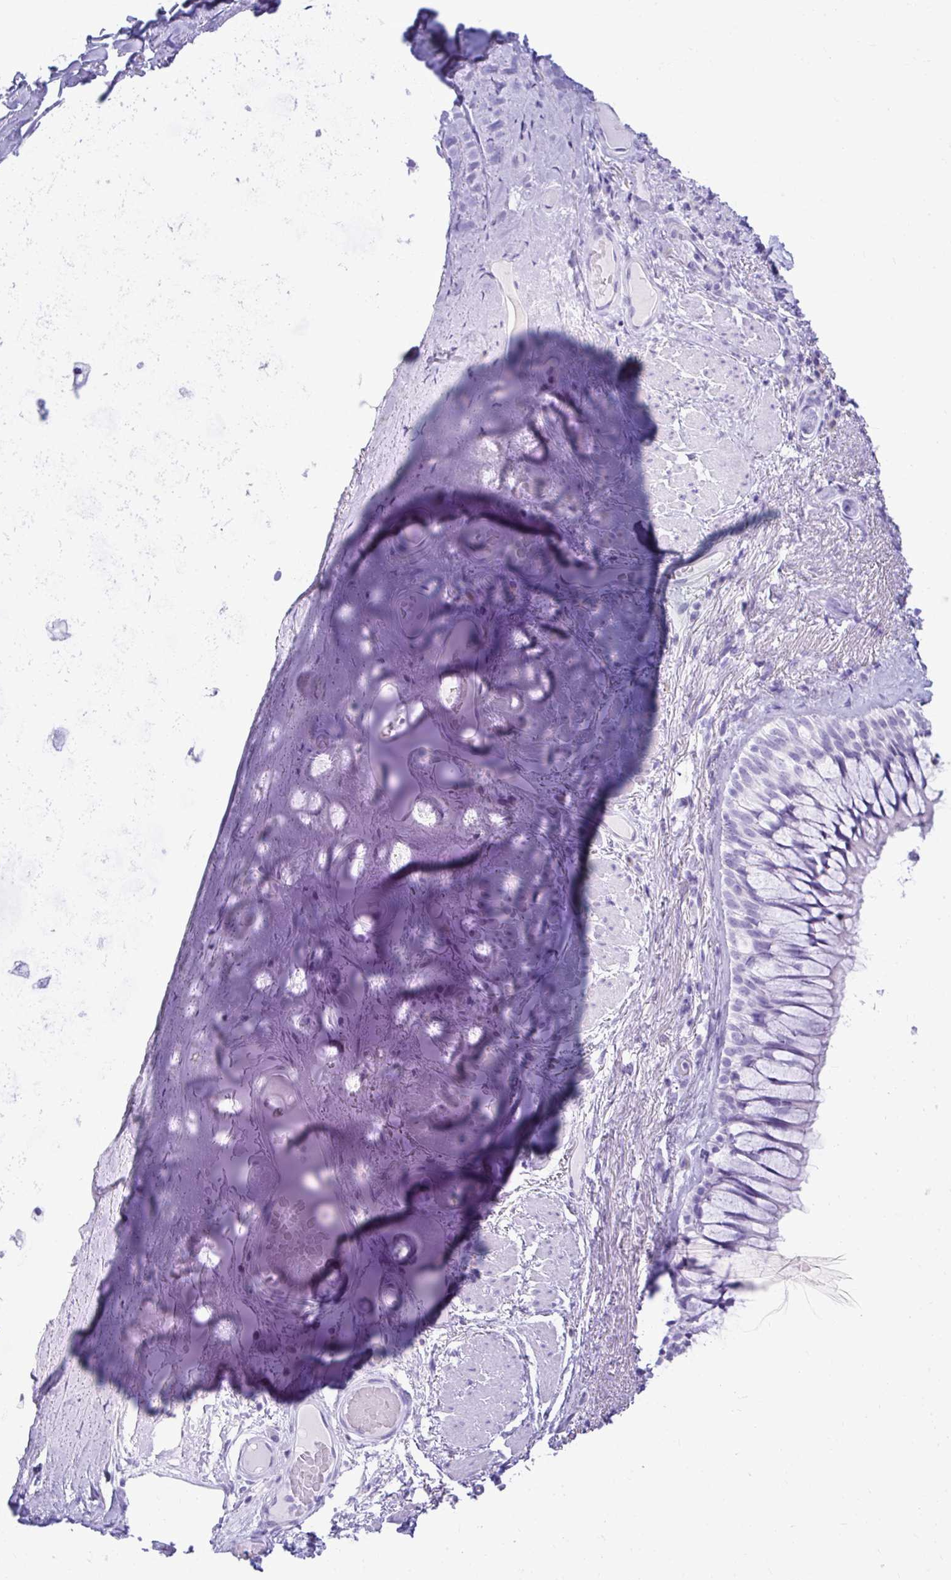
{"staining": {"intensity": "negative", "quantity": "none", "location": "none"}, "tissue": "adipose tissue", "cell_type": "Adipocytes", "image_type": "normal", "snomed": [{"axis": "morphology", "description": "Normal tissue, NOS"}, {"axis": "topography", "description": "Cartilage tissue"}, {"axis": "topography", "description": "Bronchus"}], "caption": "Human adipose tissue stained for a protein using immunohistochemistry demonstrates no positivity in adipocytes.", "gene": "ATP4B", "patient": {"sex": "male", "age": 64}}